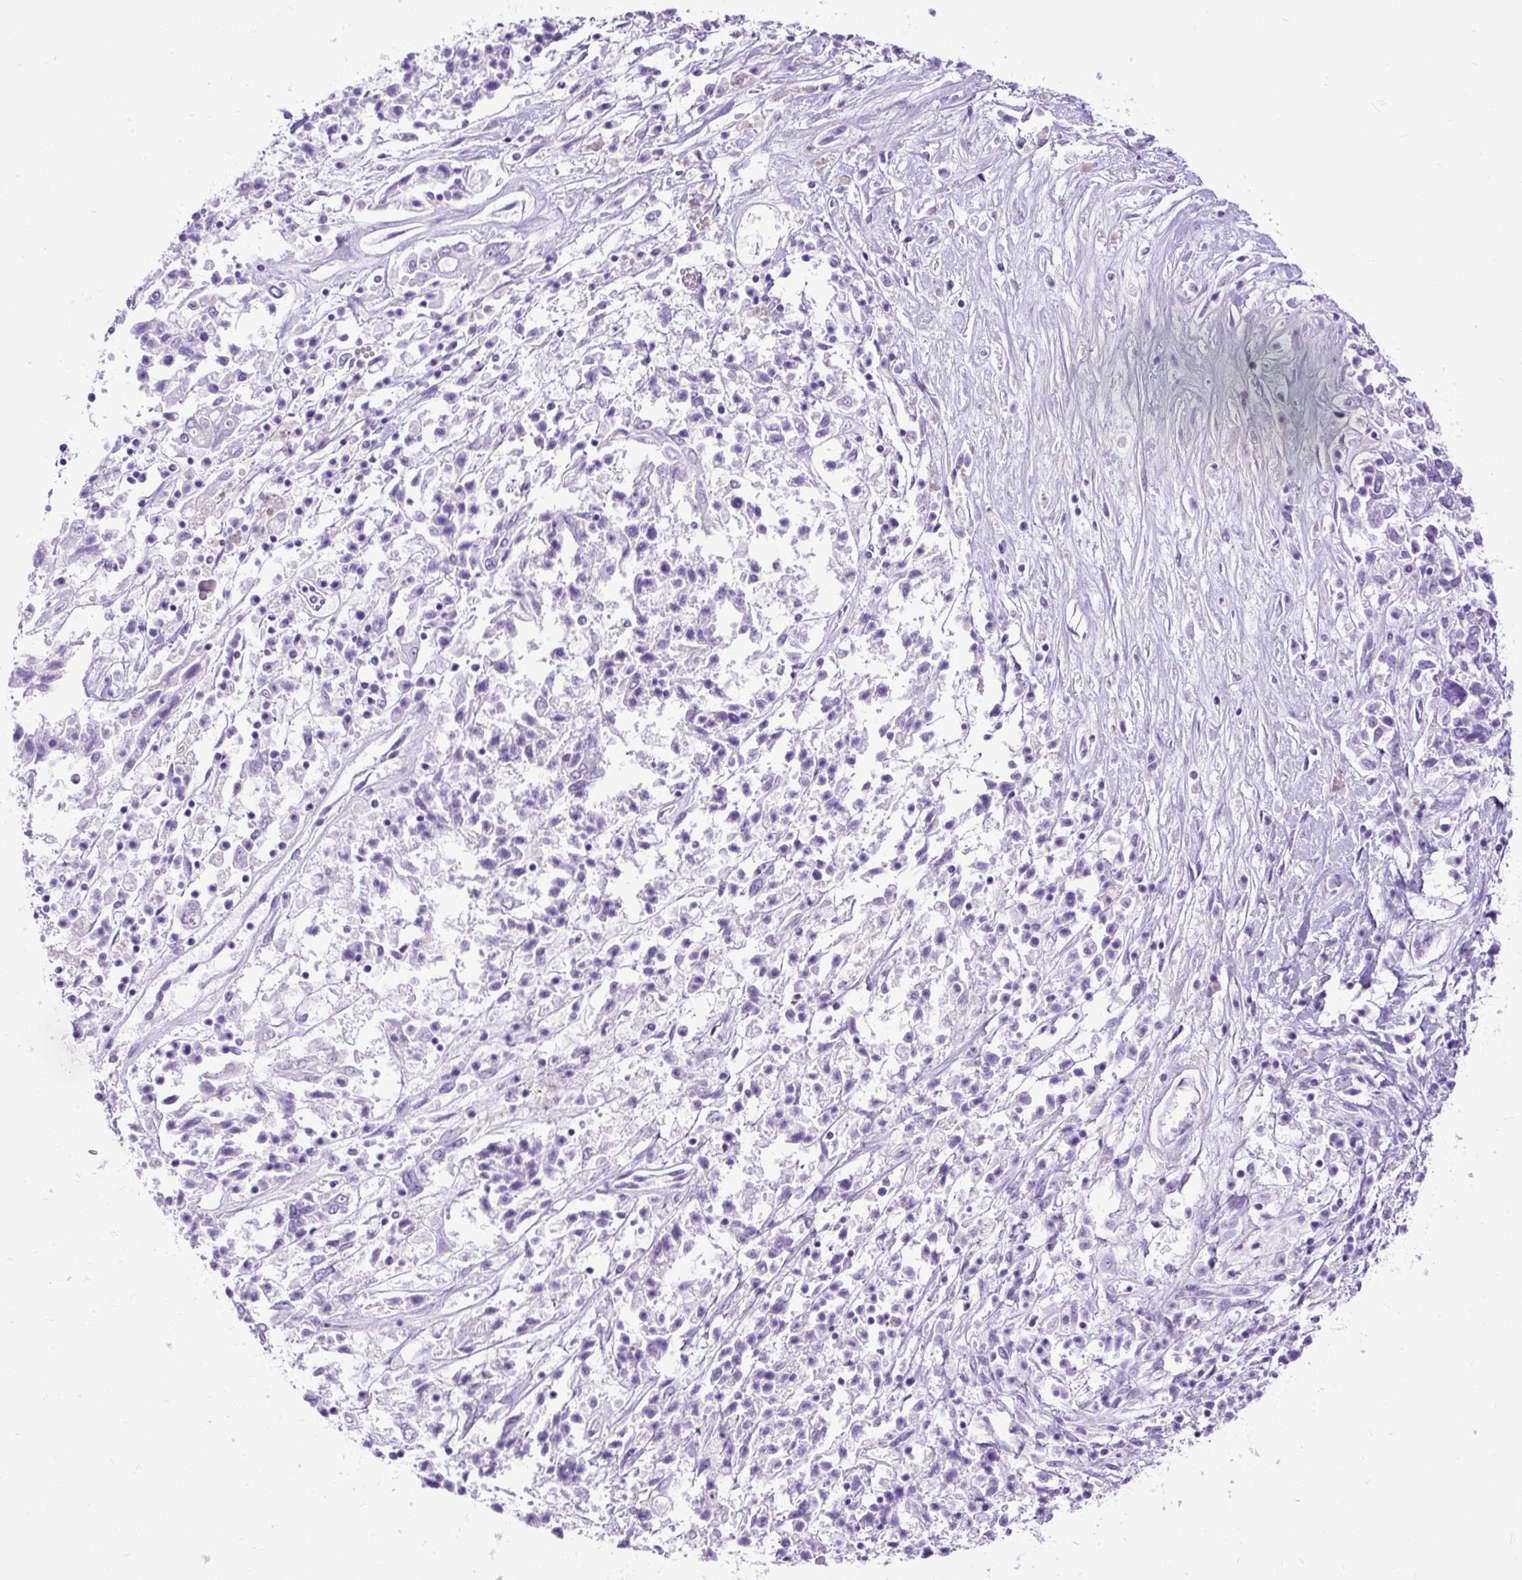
{"staining": {"intensity": "negative", "quantity": "none", "location": "none"}, "tissue": "ovarian cancer", "cell_type": "Tumor cells", "image_type": "cancer", "snomed": [{"axis": "morphology", "description": "Carcinoma, endometroid"}, {"axis": "topography", "description": "Ovary"}], "caption": "Immunohistochemistry histopathology image of neoplastic tissue: ovarian cancer (endometroid carcinoma) stained with DAB (3,3'-diaminobenzidine) reveals no significant protein positivity in tumor cells. (Immunohistochemistry (ihc), brightfield microscopy, high magnification).", "gene": "HEY1", "patient": {"sex": "female", "age": 62}}